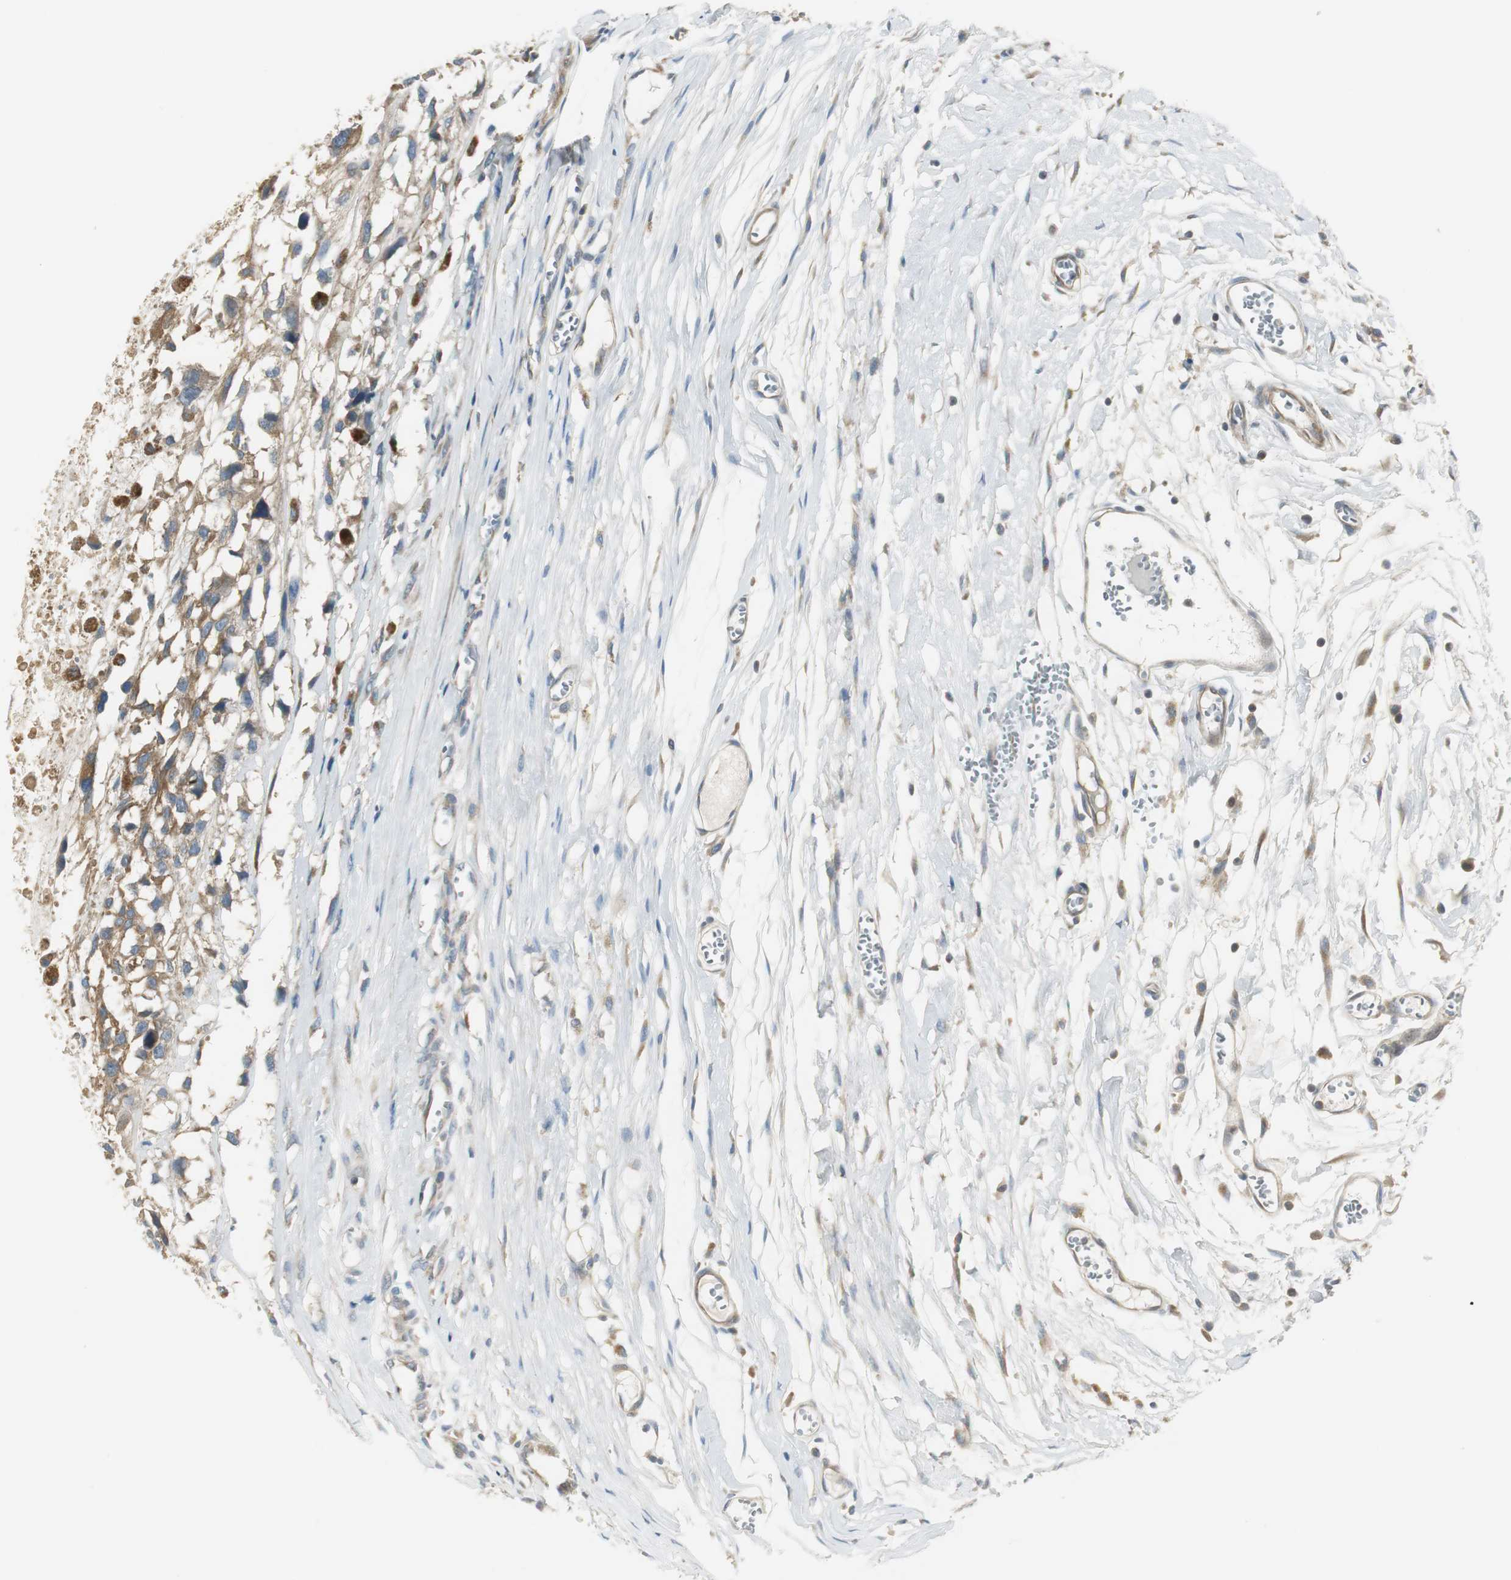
{"staining": {"intensity": "moderate", "quantity": ">75%", "location": "cytoplasmic/membranous"}, "tissue": "melanoma", "cell_type": "Tumor cells", "image_type": "cancer", "snomed": [{"axis": "morphology", "description": "Malignant melanoma, Metastatic site"}, {"axis": "topography", "description": "Lymph node"}], "caption": "A medium amount of moderate cytoplasmic/membranous expression is identified in about >75% of tumor cells in malignant melanoma (metastatic site) tissue.", "gene": "PRKAA1", "patient": {"sex": "male", "age": 59}}